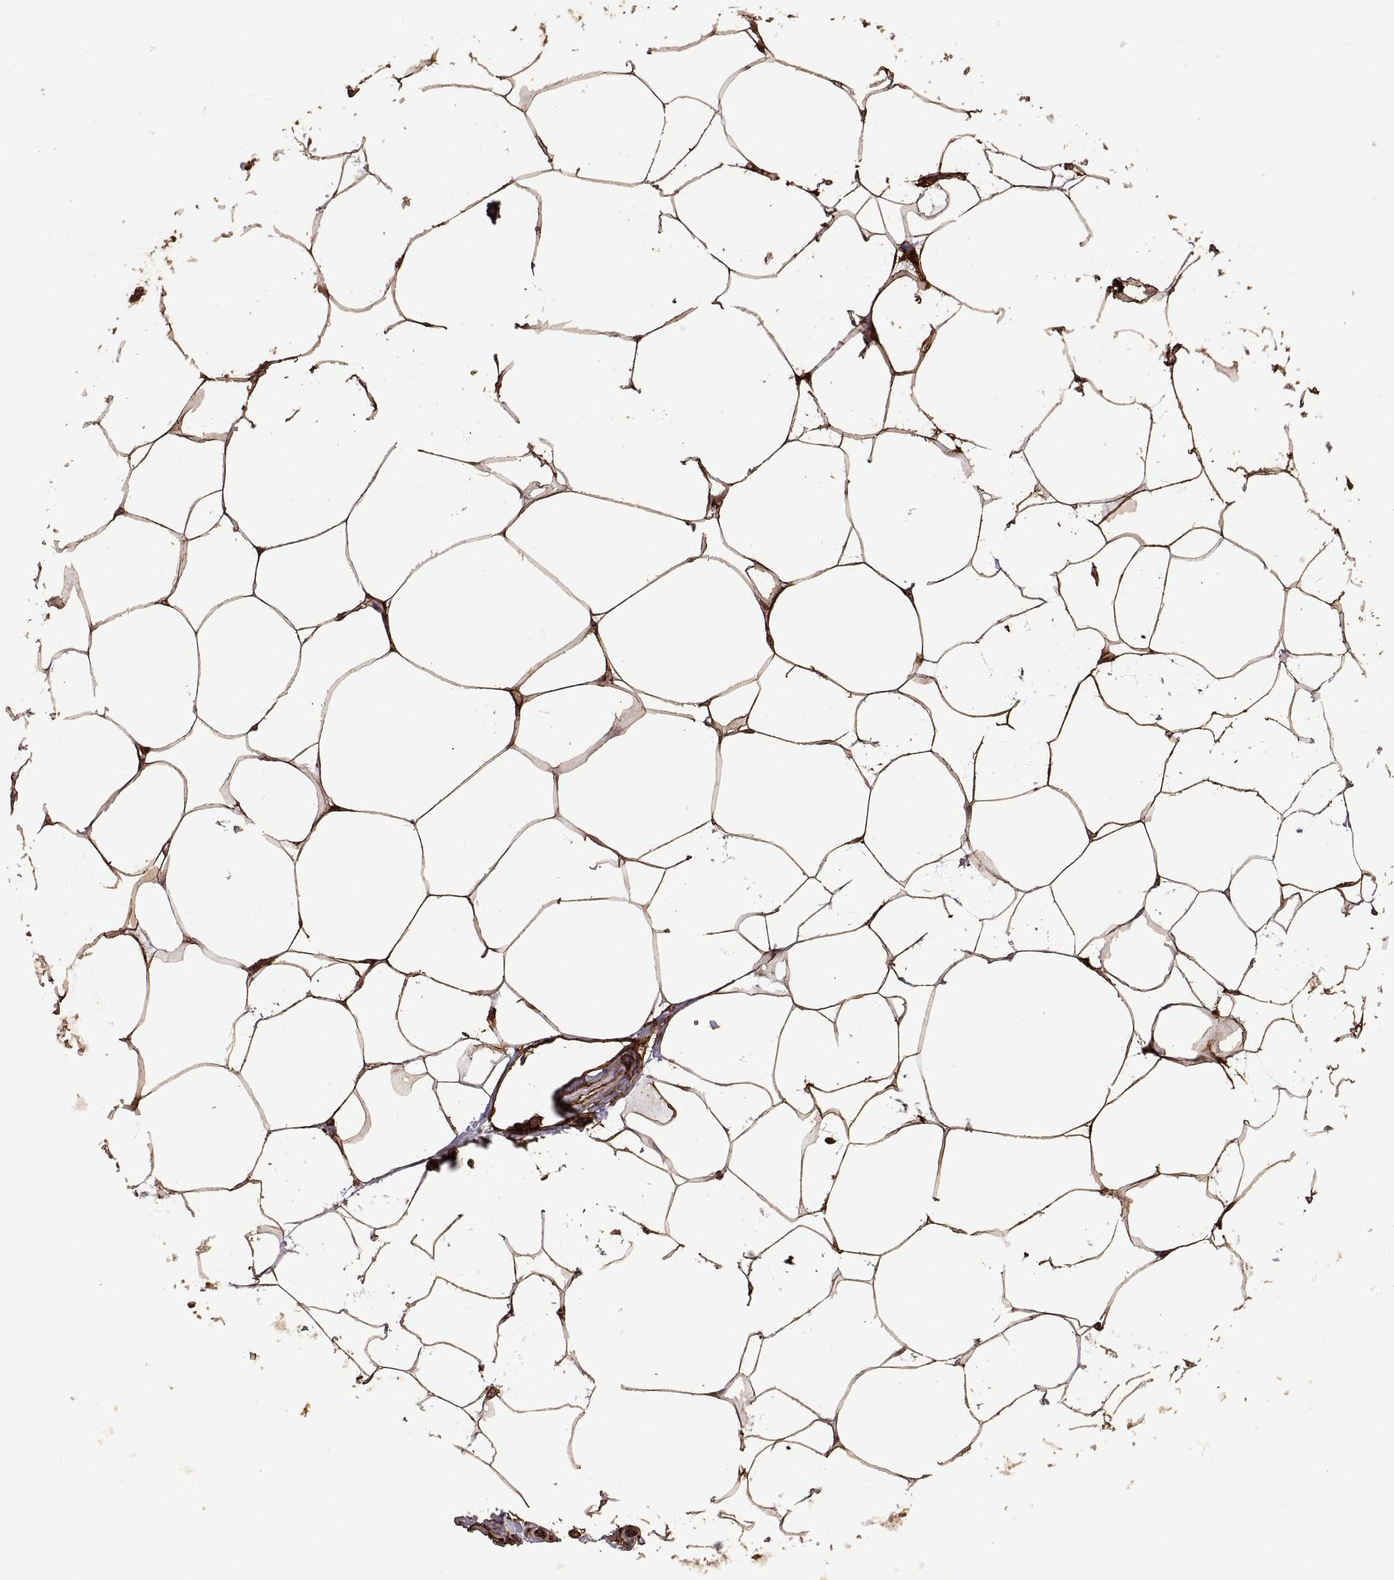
{"staining": {"intensity": "moderate", "quantity": ">75%", "location": "cytoplasmic/membranous"}, "tissue": "breast", "cell_type": "Adipocytes", "image_type": "normal", "snomed": [{"axis": "morphology", "description": "Normal tissue, NOS"}, {"axis": "topography", "description": "Breast"}], "caption": "This histopathology image exhibits immunohistochemistry staining of benign breast, with medium moderate cytoplasmic/membranous staining in approximately >75% of adipocytes.", "gene": "S100A10", "patient": {"sex": "female", "age": 32}}